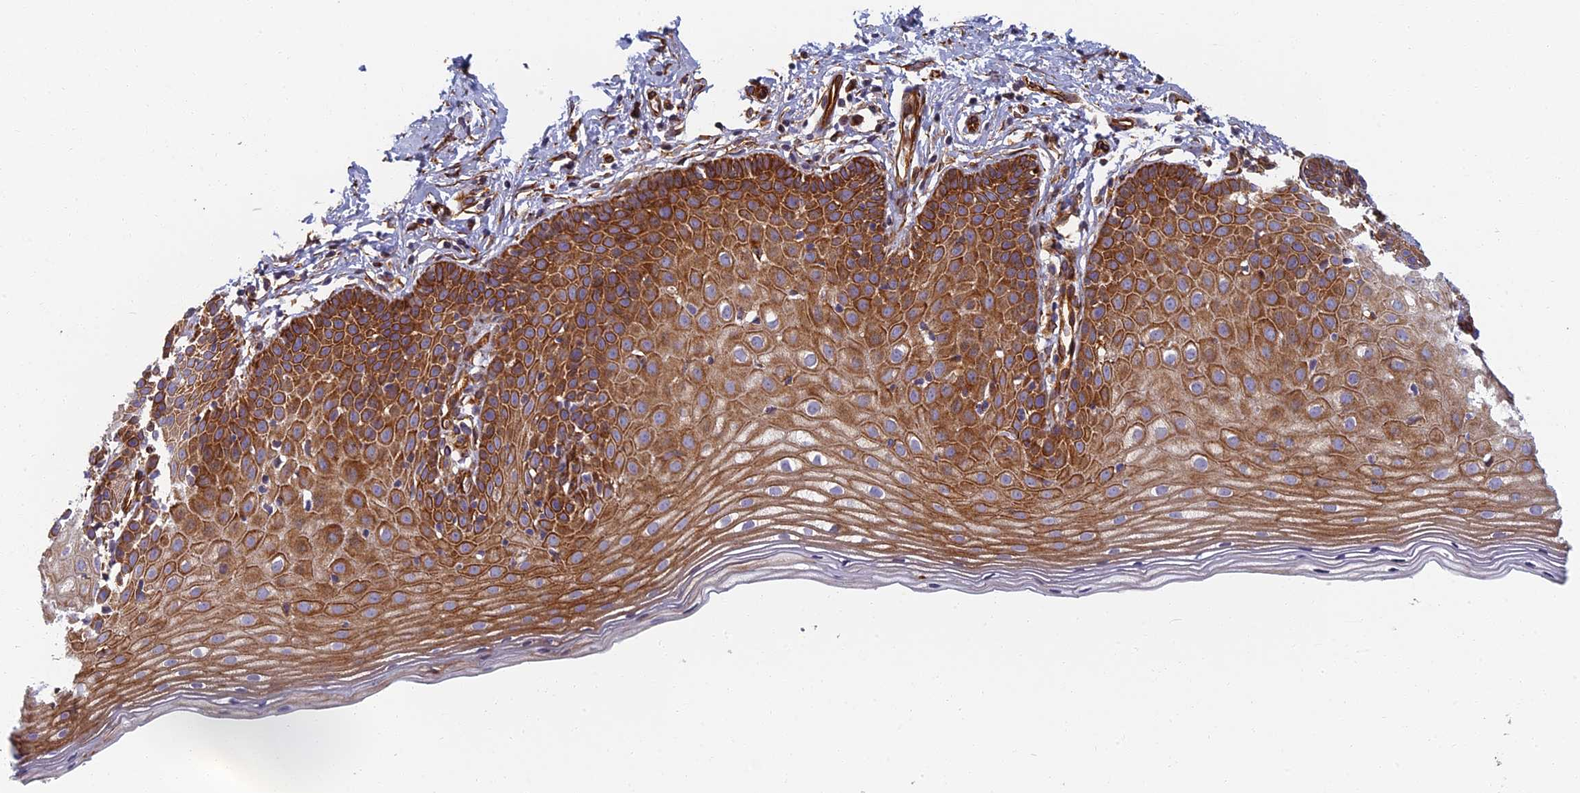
{"staining": {"intensity": "moderate", "quantity": "25%-75%", "location": "cytoplasmic/membranous"}, "tissue": "cervix", "cell_type": "Glandular cells", "image_type": "normal", "snomed": [{"axis": "morphology", "description": "Normal tissue, NOS"}, {"axis": "topography", "description": "Cervix"}], "caption": "The micrograph exhibits immunohistochemical staining of benign cervix. There is moderate cytoplasmic/membranous positivity is appreciated in approximately 25%-75% of glandular cells. Nuclei are stained in blue.", "gene": "ABCB10", "patient": {"sex": "female", "age": 36}}